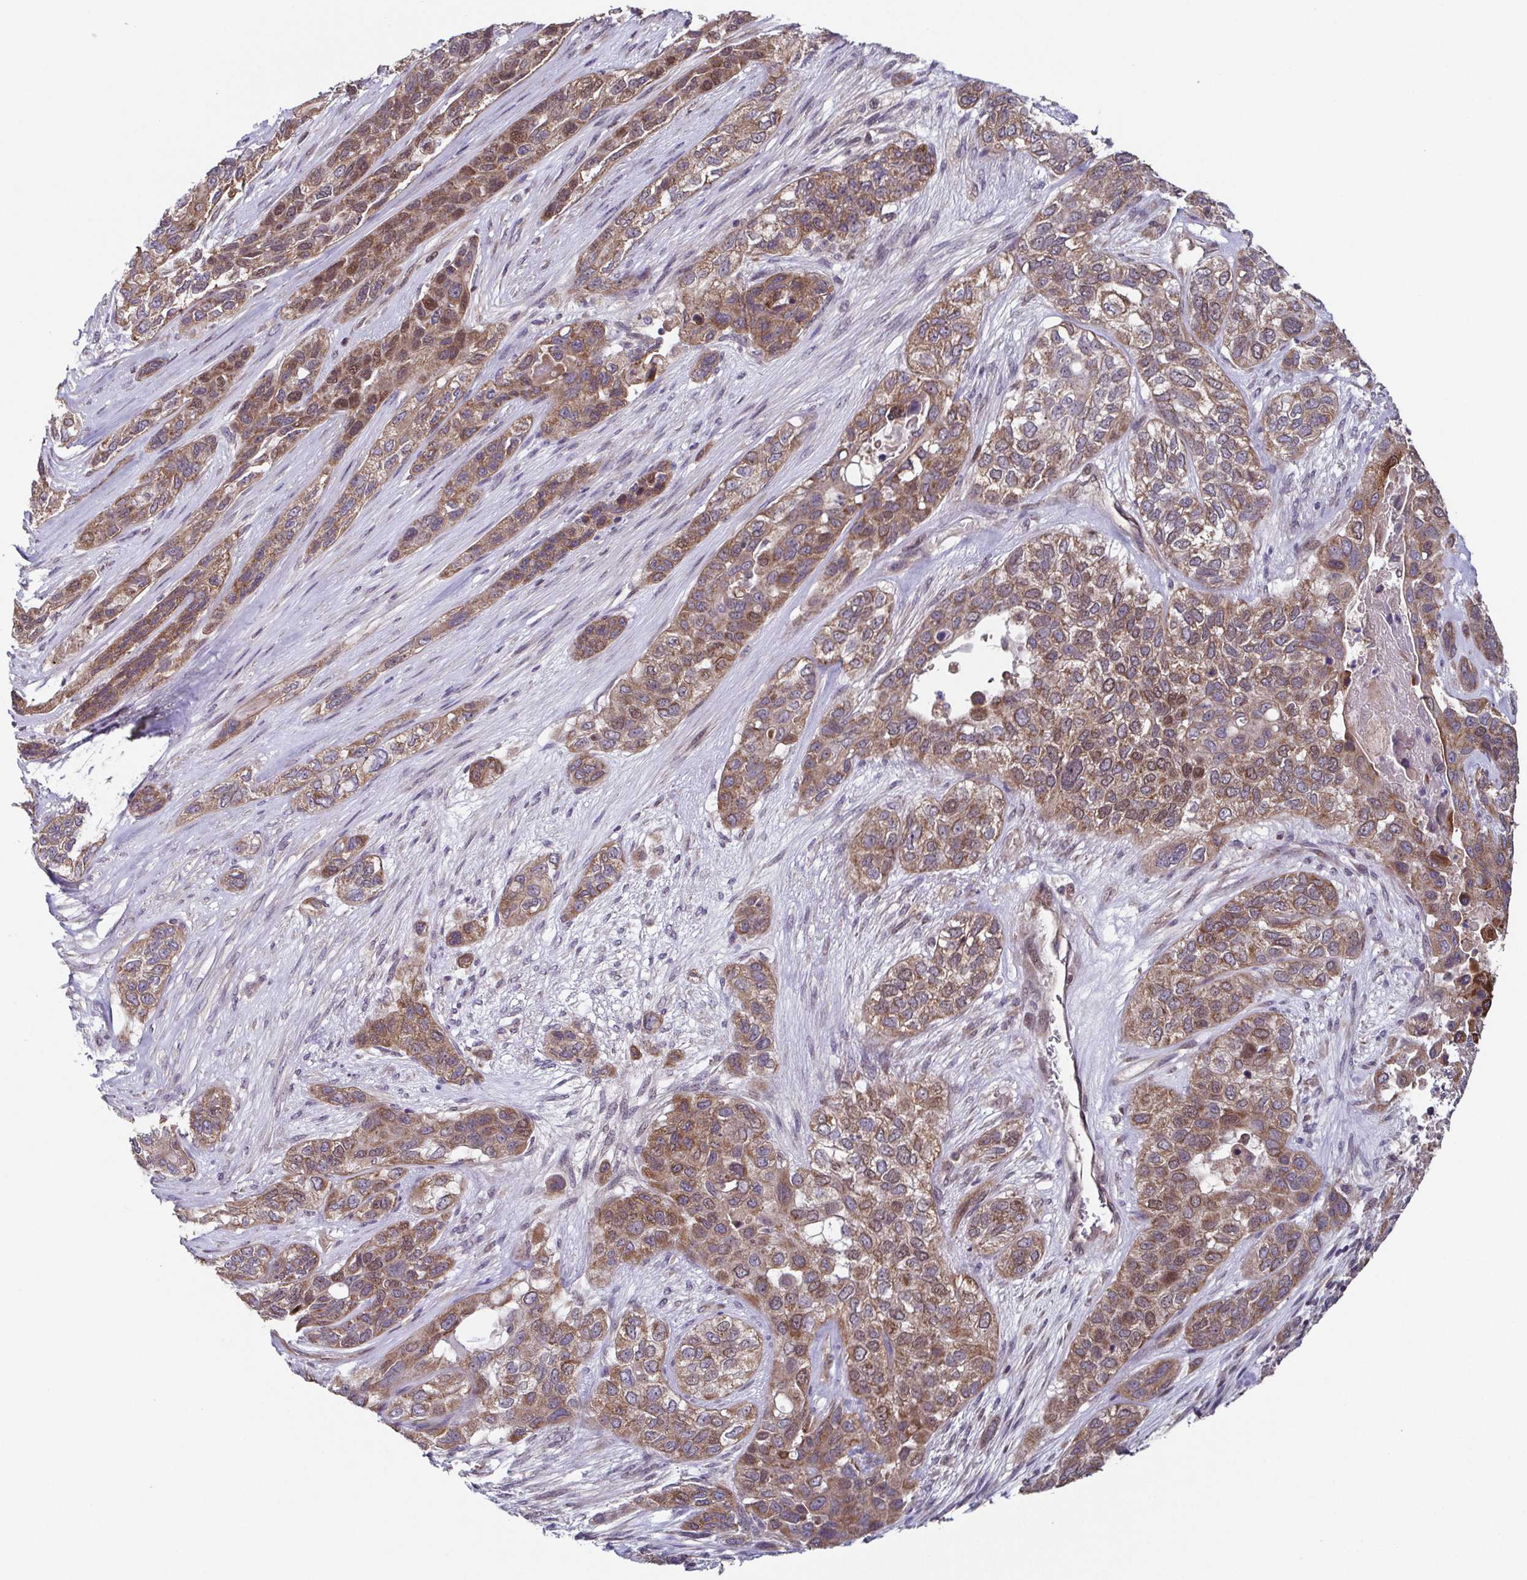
{"staining": {"intensity": "moderate", "quantity": ">75%", "location": "cytoplasmic/membranous,nuclear"}, "tissue": "lung cancer", "cell_type": "Tumor cells", "image_type": "cancer", "snomed": [{"axis": "morphology", "description": "Squamous cell carcinoma, NOS"}, {"axis": "topography", "description": "Lung"}], "caption": "Tumor cells demonstrate medium levels of moderate cytoplasmic/membranous and nuclear positivity in approximately >75% of cells in human lung squamous cell carcinoma.", "gene": "TTC19", "patient": {"sex": "female", "age": 70}}